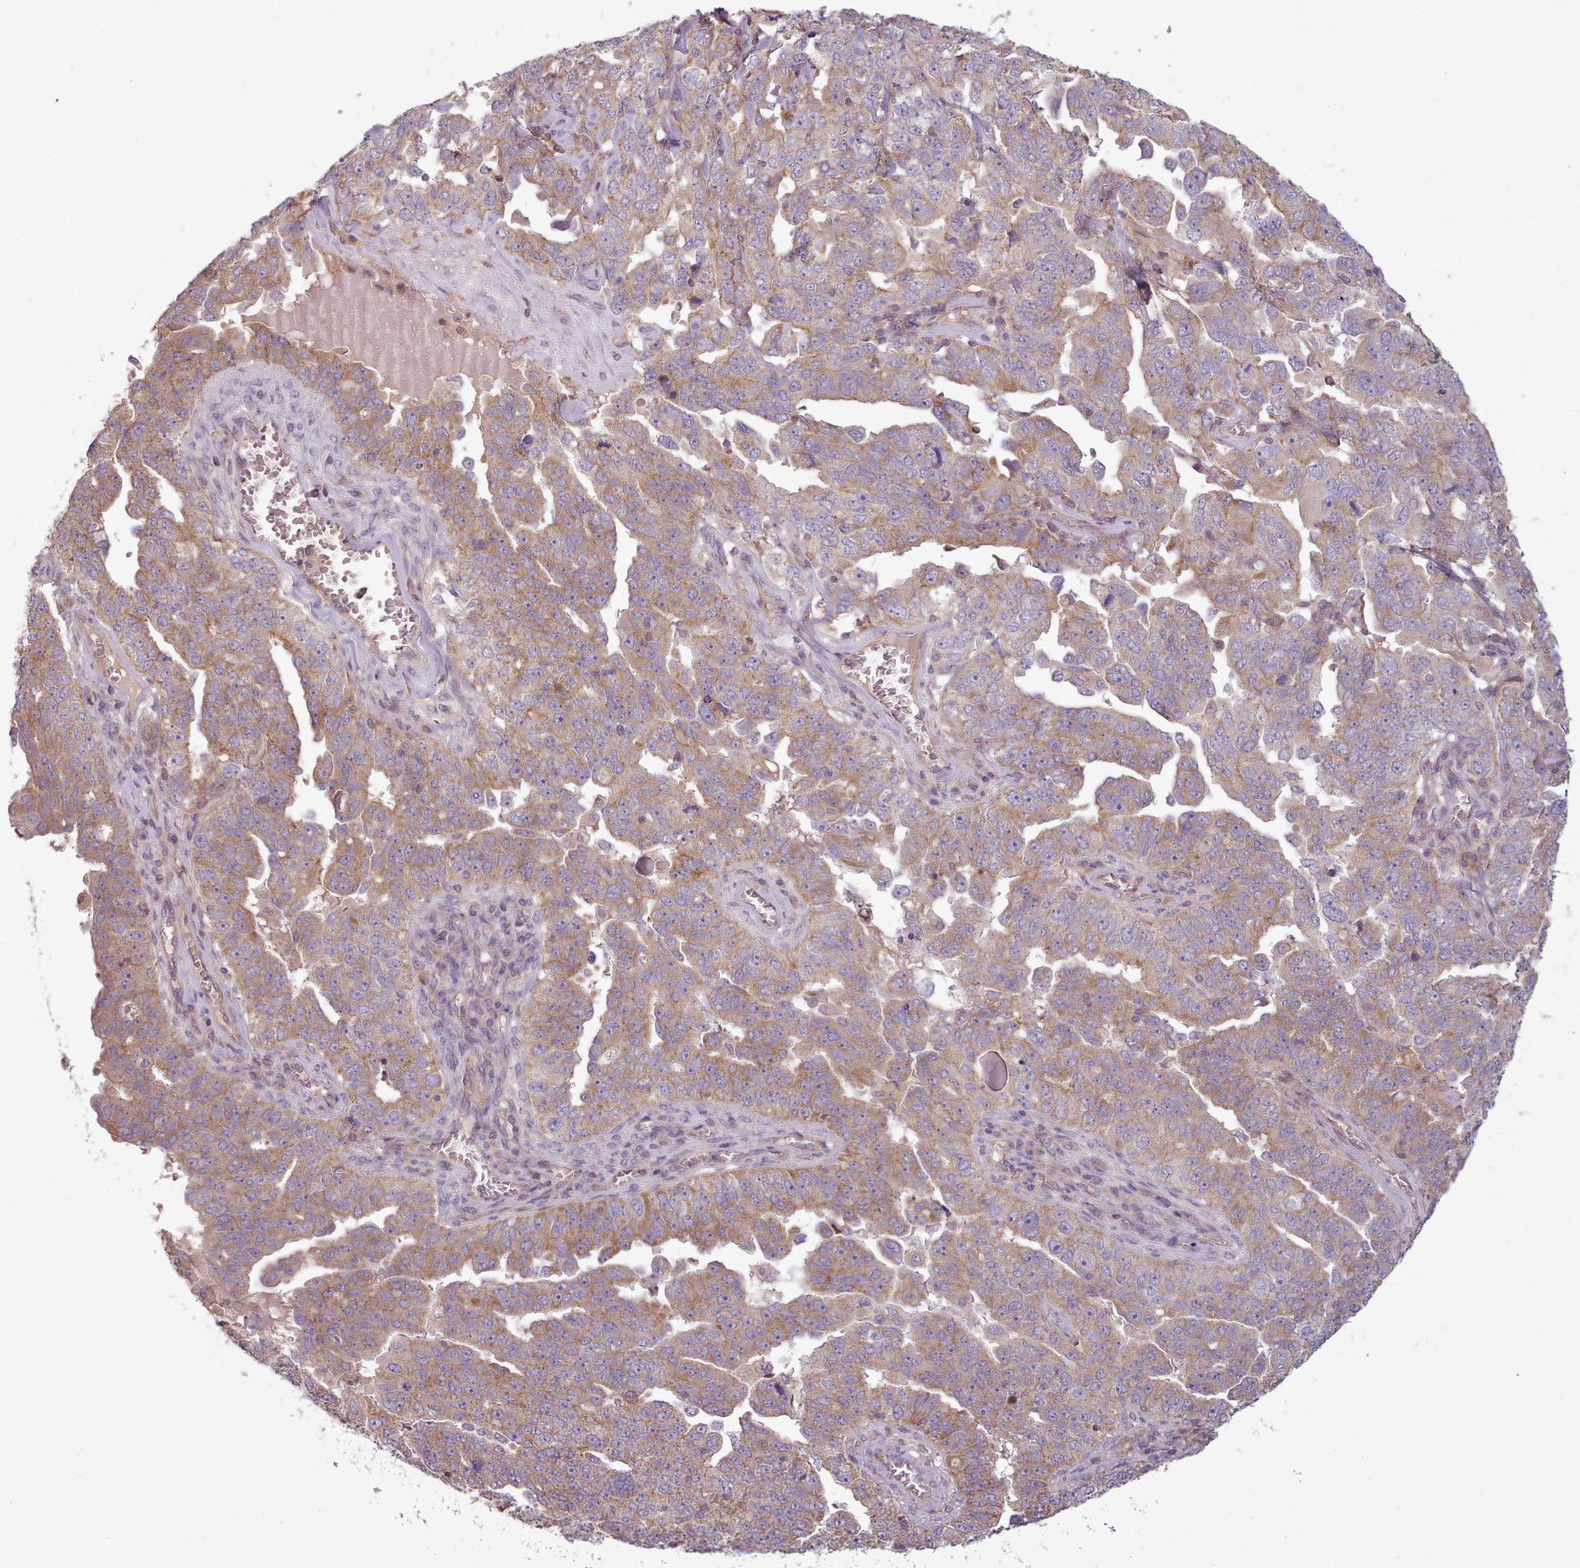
{"staining": {"intensity": "moderate", "quantity": ">75%", "location": "cytoplasmic/membranous"}, "tissue": "ovarian cancer", "cell_type": "Tumor cells", "image_type": "cancer", "snomed": [{"axis": "morphology", "description": "Carcinoma, endometroid"}, {"axis": "topography", "description": "Ovary"}], "caption": "Immunohistochemistry histopathology image of ovarian endometroid carcinoma stained for a protein (brown), which demonstrates medium levels of moderate cytoplasmic/membranous staining in approximately >75% of tumor cells.", "gene": "NT5DC2", "patient": {"sex": "female", "age": 62}}